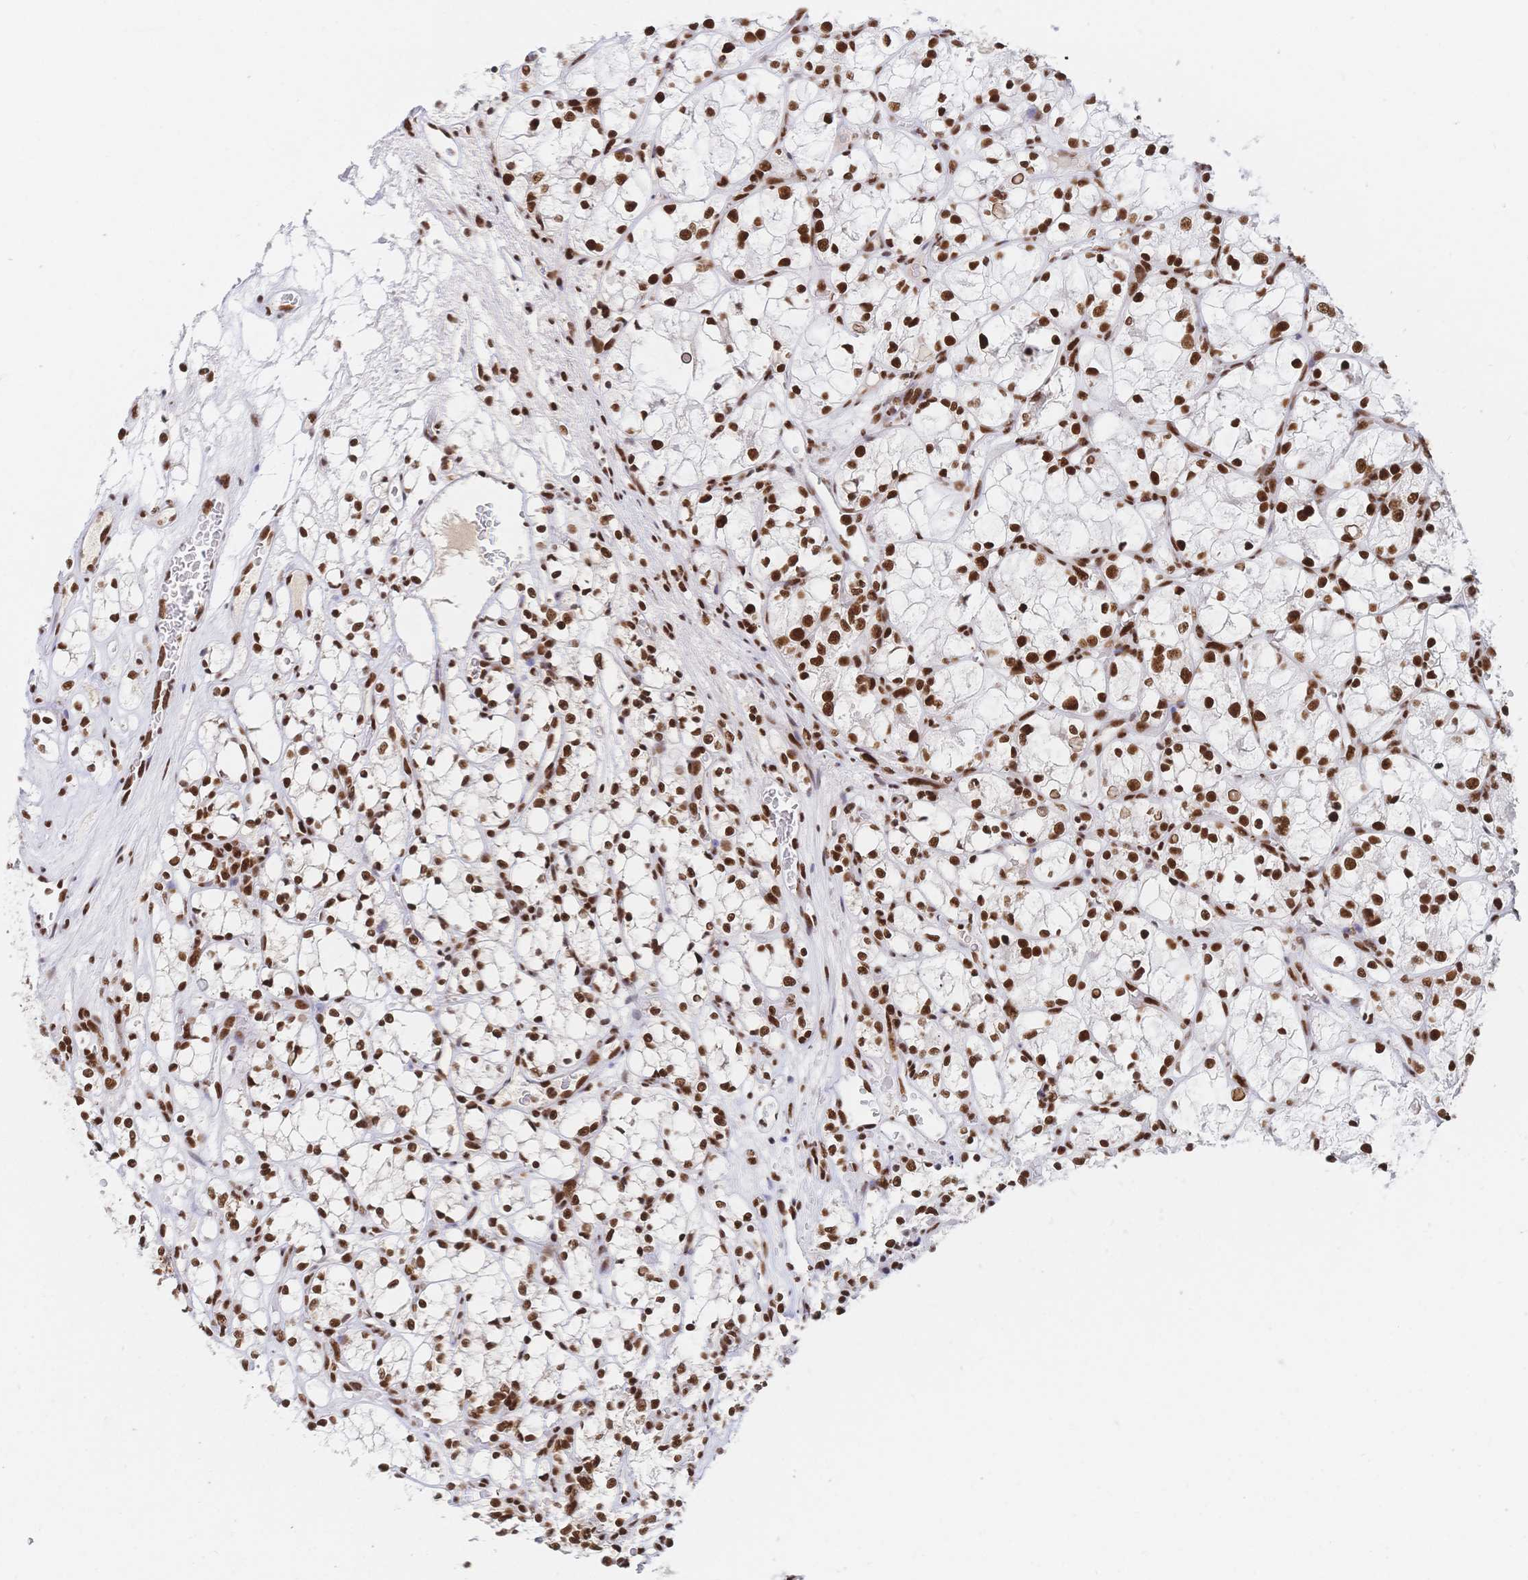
{"staining": {"intensity": "strong", "quantity": ">75%", "location": "nuclear"}, "tissue": "renal cancer", "cell_type": "Tumor cells", "image_type": "cancer", "snomed": [{"axis": "morphology", "description": "Adenocarcinoma, NOS"}, {"axis": "topography", "description": "Kidney"}], "caption": "Human renal cancer (adenocarcinoma) stained for a protein (brown) displays strong nuclear positive positivity in approximately >75% of tumor cells.", "gene": "SRSF1", "patient": {"sex": "female", "age": 69}}